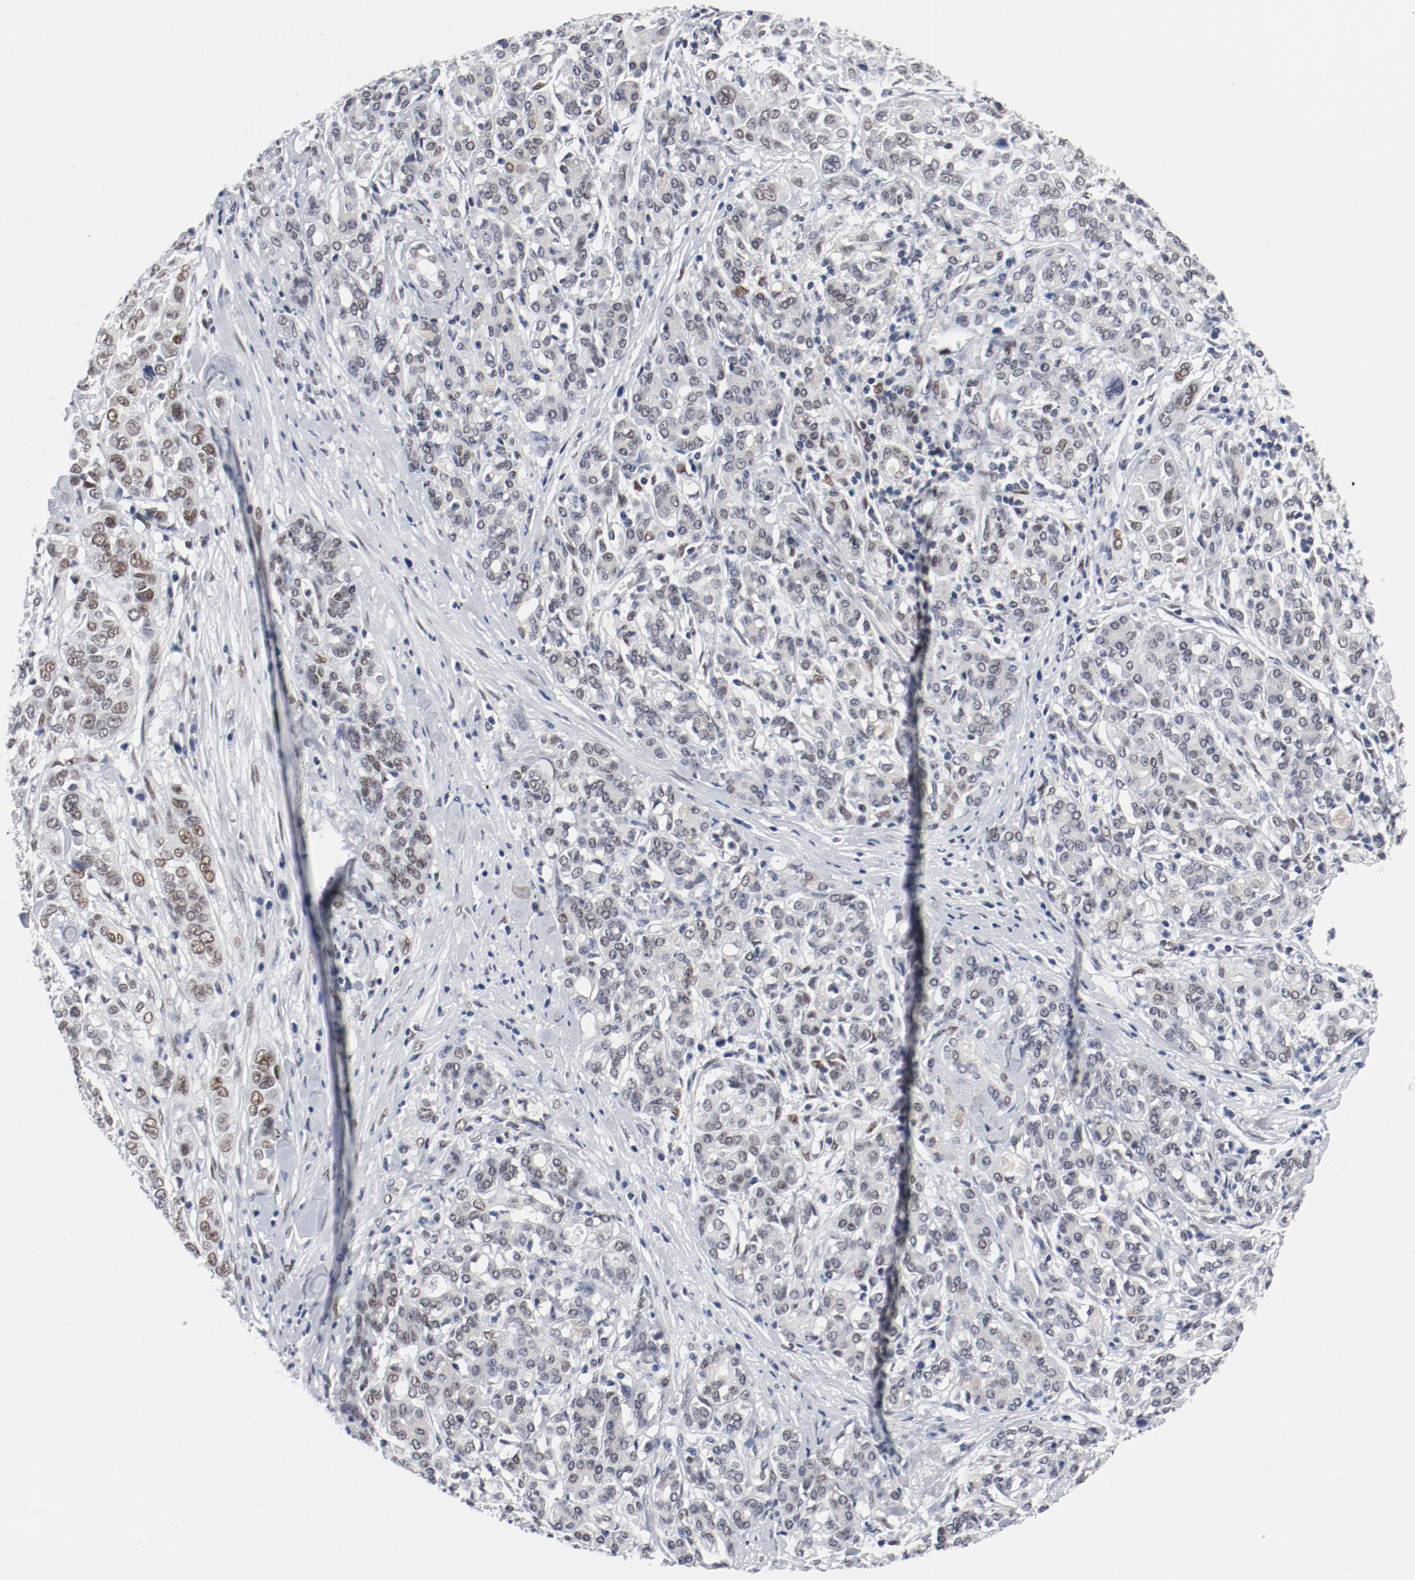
{"staining": {"intensity": "weak", "quantity": ">75%", "location": "nuclear"}, "tissue": "pancreatic cancer", "cell_type": "Tumor cells", "image_type": "cancer", "snomed": [{"axis": "morphology", "description": "Adenocarcinoma, NOS"}, {"axis": "topography", "description": "Pancreas"}], "caption": "Weak nuclear protein positivity is present in approximately >75% of tumor cells in pancreatic adenocarcinoma.", "gene": "ARNT", "patient": {"sex": "female", "age": 52}}